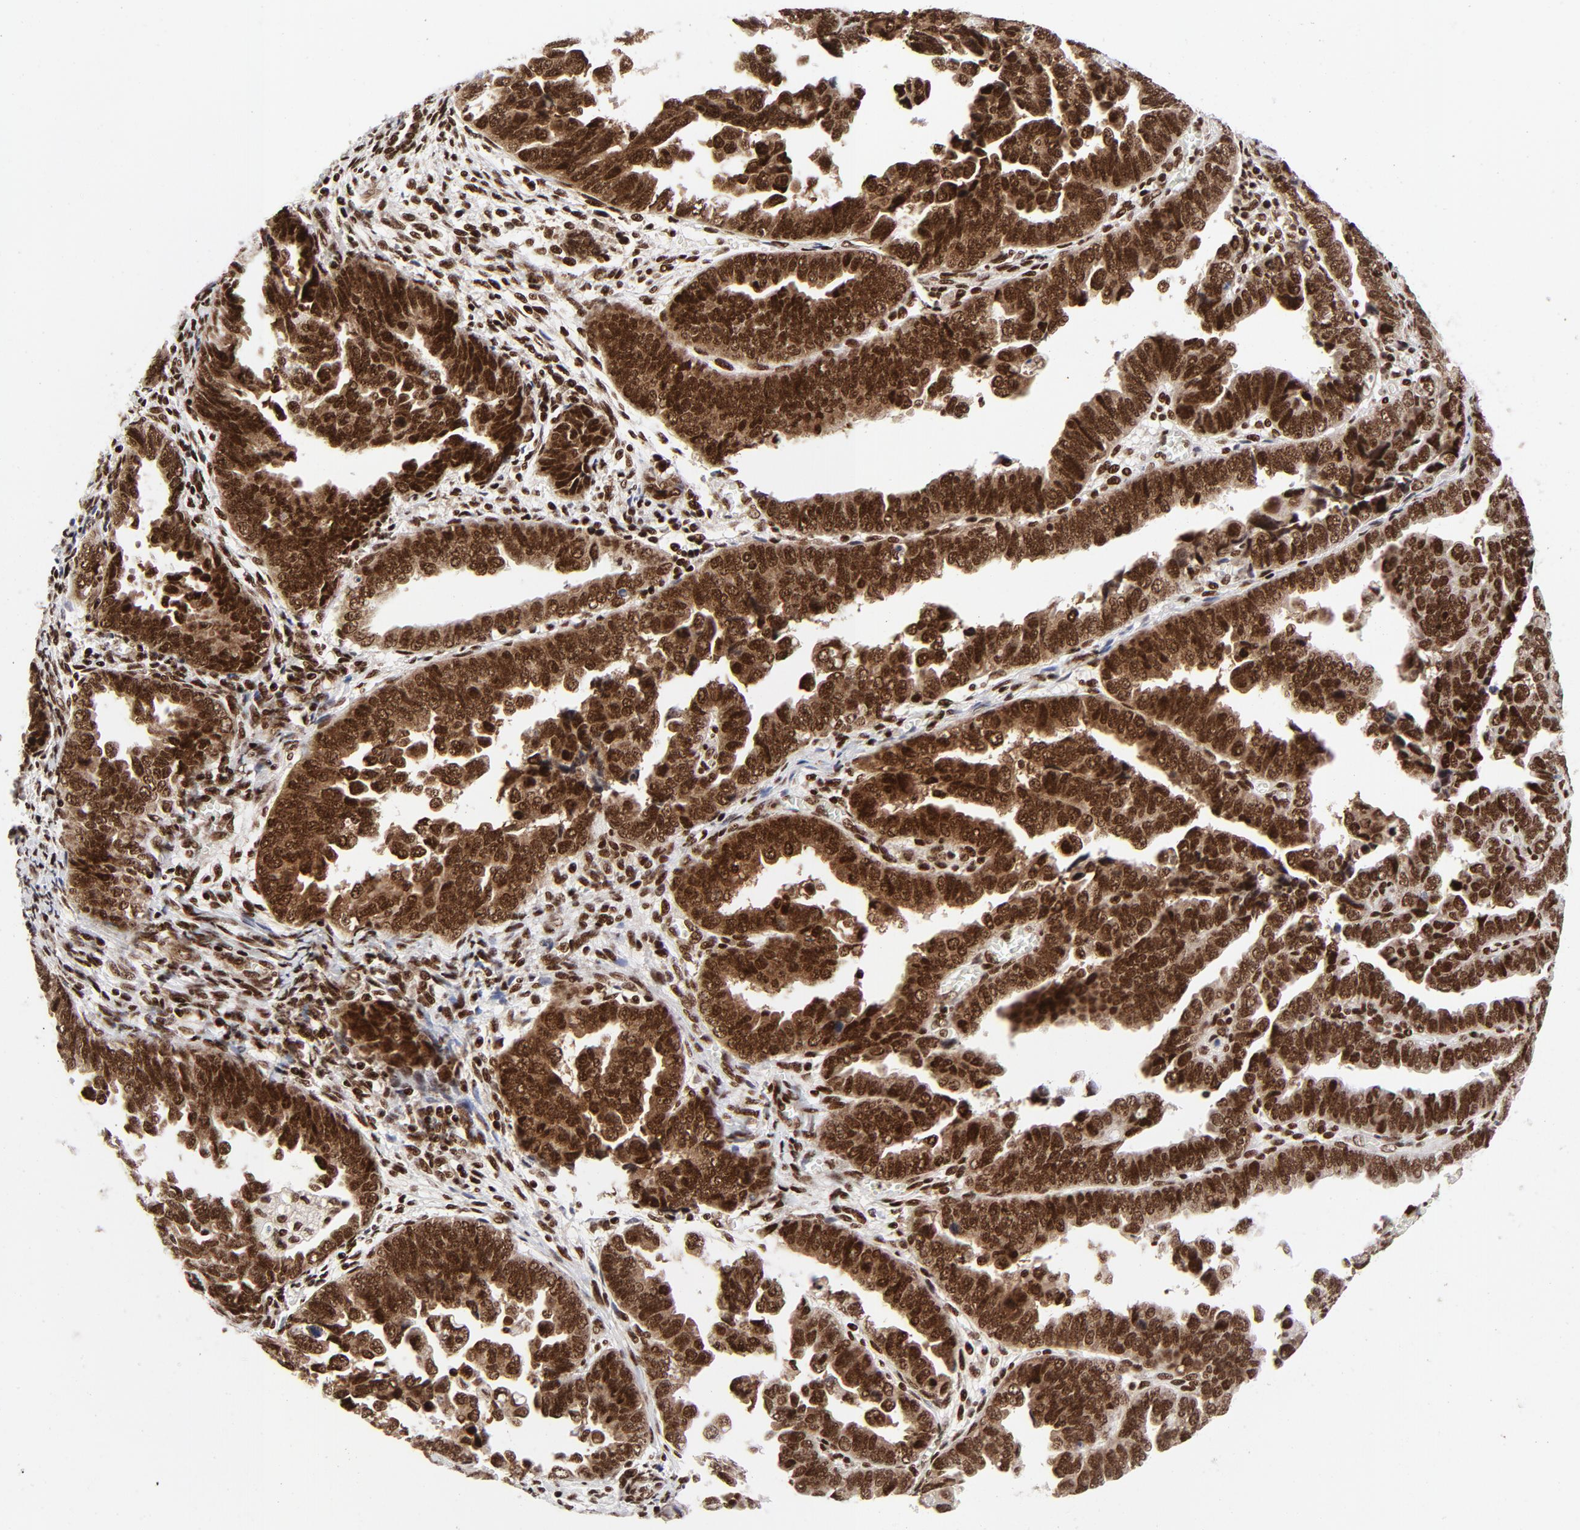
{"staining": {"intensity": "strong", "quantity": ">75%", "location": "nuclear"}, "tissue": "endometrial cancer", "cell_type": "Tumor cells", "image_type": "cancer", "snomed": [{"axis": "morphology", "description": "Adenocarcinoma, NOS"}, {"axis": "topography", "description": "Endometrium"}], "caption": "Protein analysis of endometrial cancer (adenocarcinoma) tissue displays strong nuclear expression in approximately >75% of tumor cells.", "gene": "NFYB", "patient": {"sex": "female", "age": 75}}